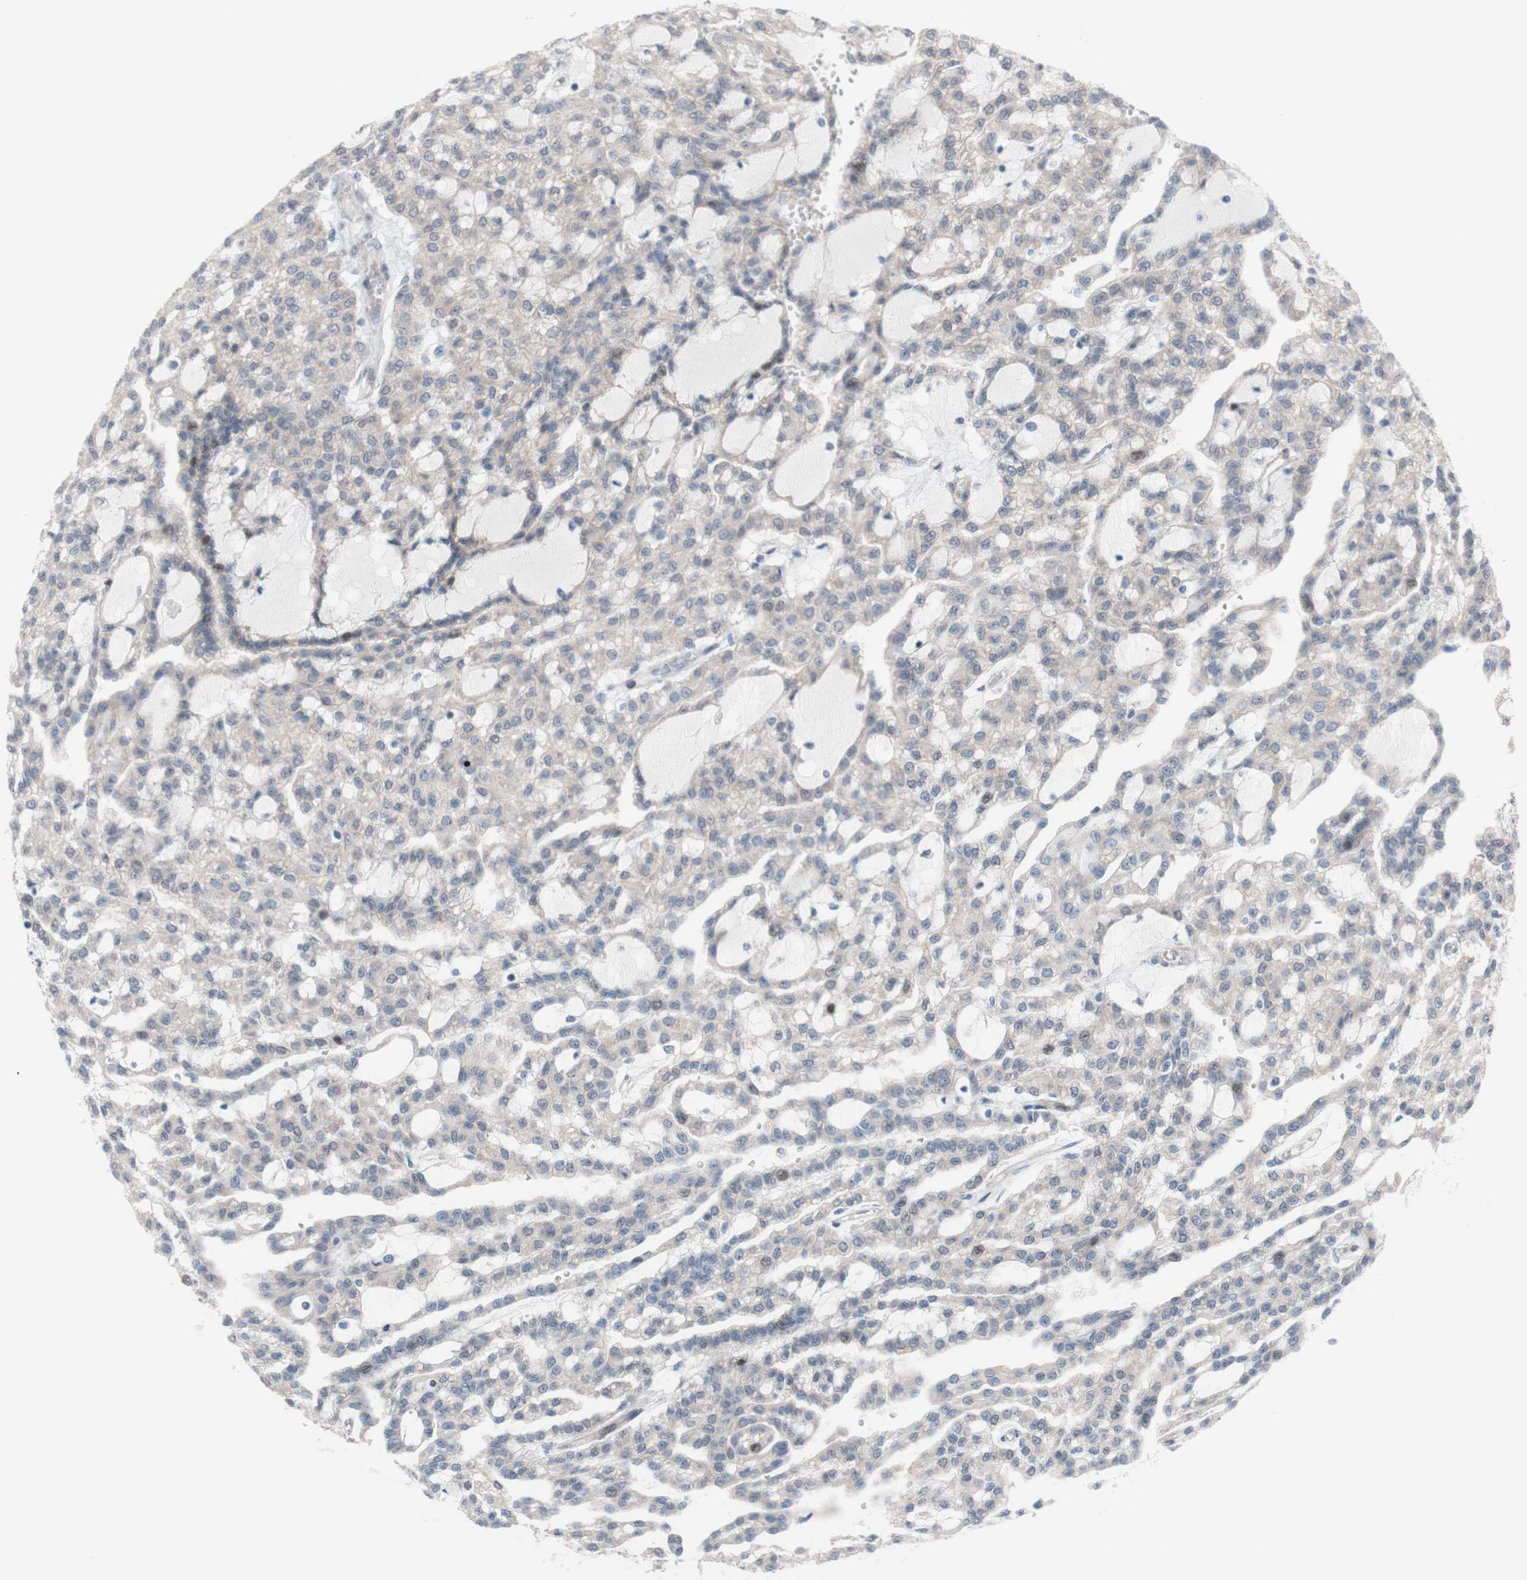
{"staining": {"intensity": "negative", "quantity": "none", "location": "none"}, "tissue": "renal cancer", "cell_type": "Tumor cells", "image_type": "cancer", "snomed": [{"axis": "morphology", "description": "Adenocarcinoma, NOS"}, {"axis": "topography", "description": "Kidney"}], "caption": "Renal cancer stained for a protein using immunohistochemistry (IHC) demonstrates no positivity tumor cells.", "gene": "PHTF2", "patient": {"sex": "male", "age": 63}}